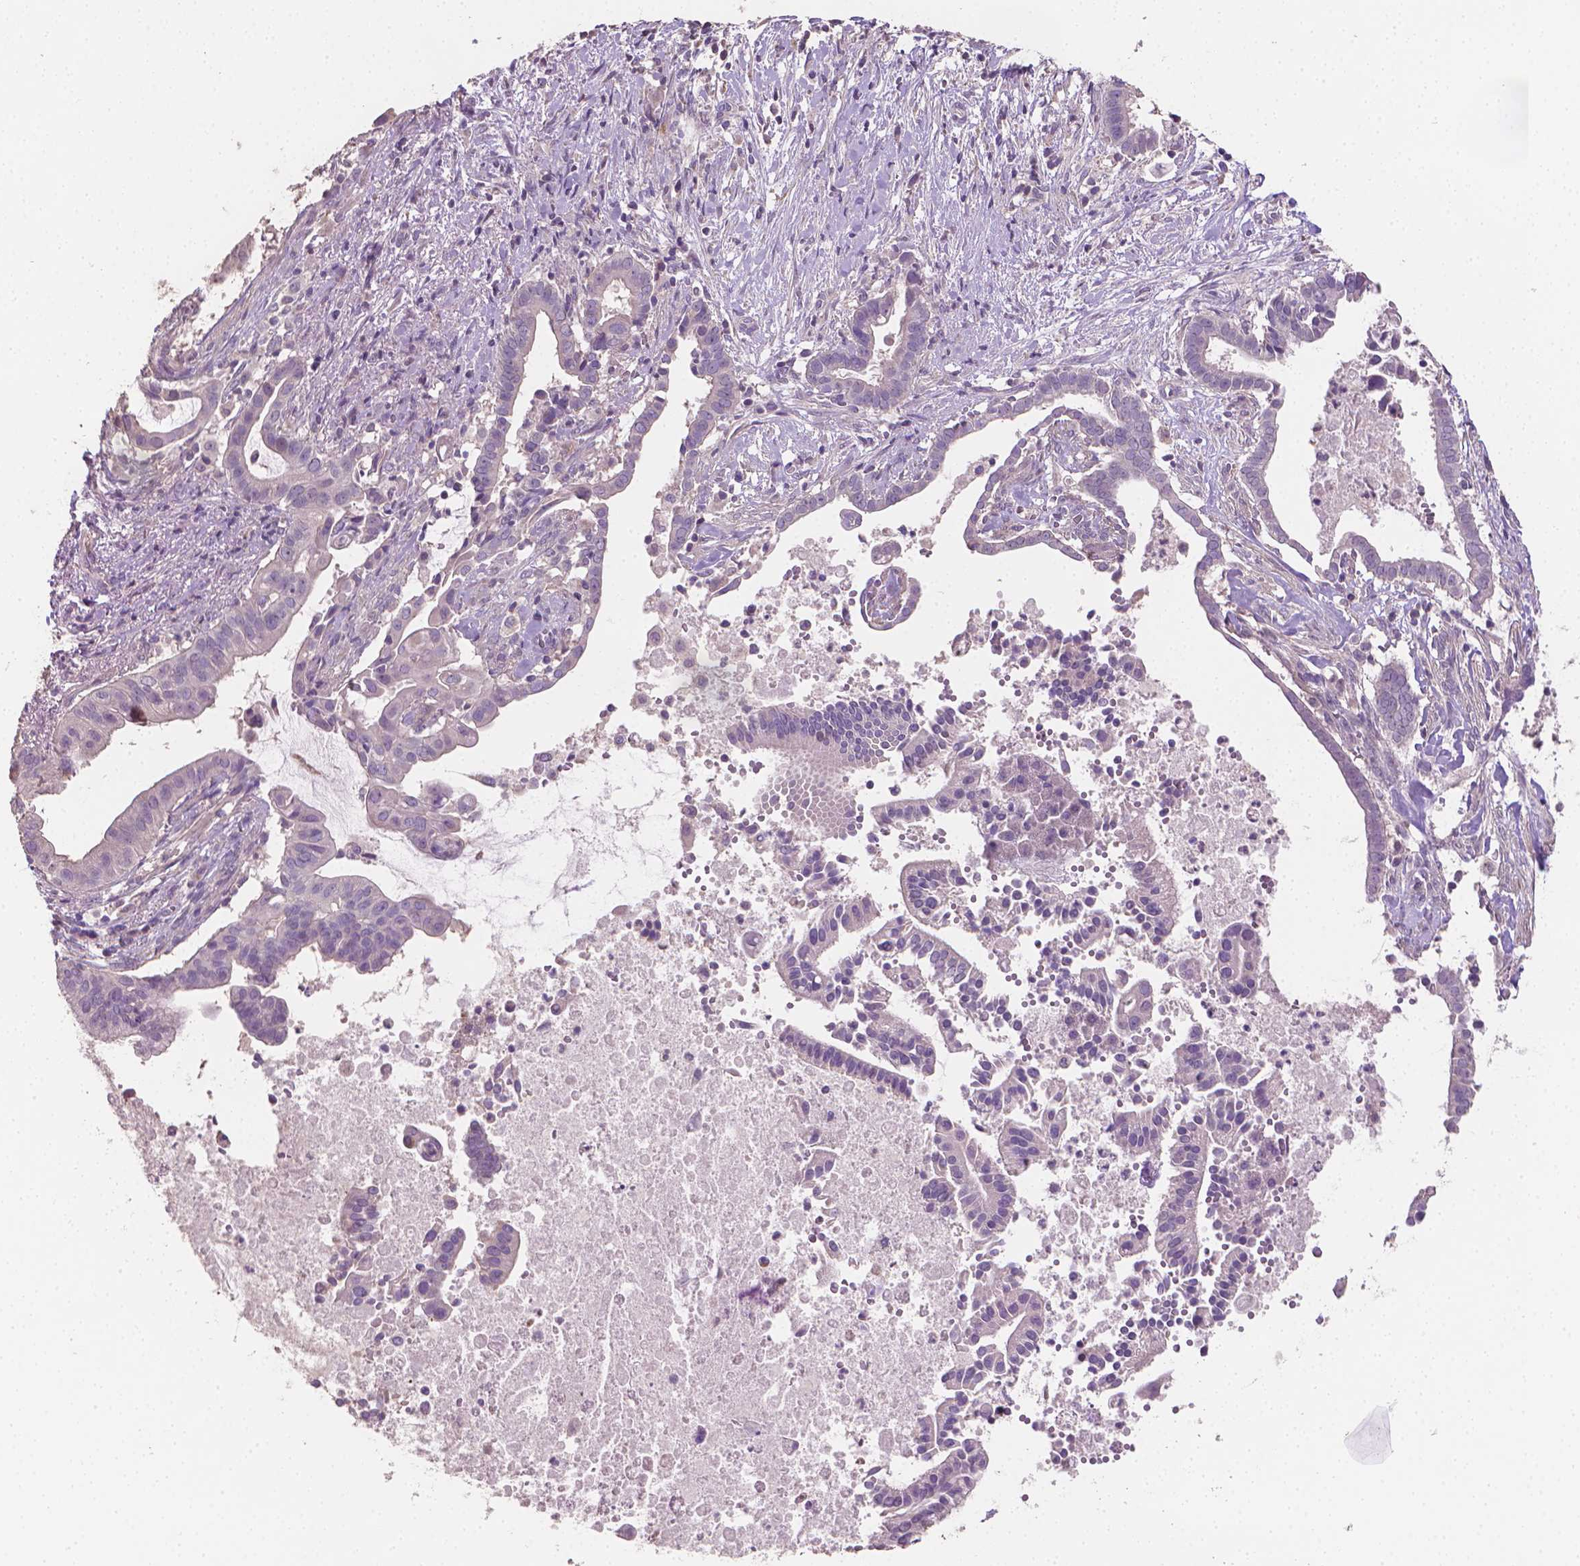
{"staining": {"intensity": "negative", "quantity": "none", "location": "none"}, "tissue": "pancreatic cancer", "cell_type": "Tumor cells", "image_type": "cancer", "snomed": [{"axis": "morphology", "description": "Adenocarcinoma, NOS"}, {"axis": "topography", "description": "Pancreas"}], "caption": "Image shows no significant protein staining in tumor cells of pancreatic adenocarcinoma.", "gene": "CATIP", "patient": {"sex": "male", "age": 61}}